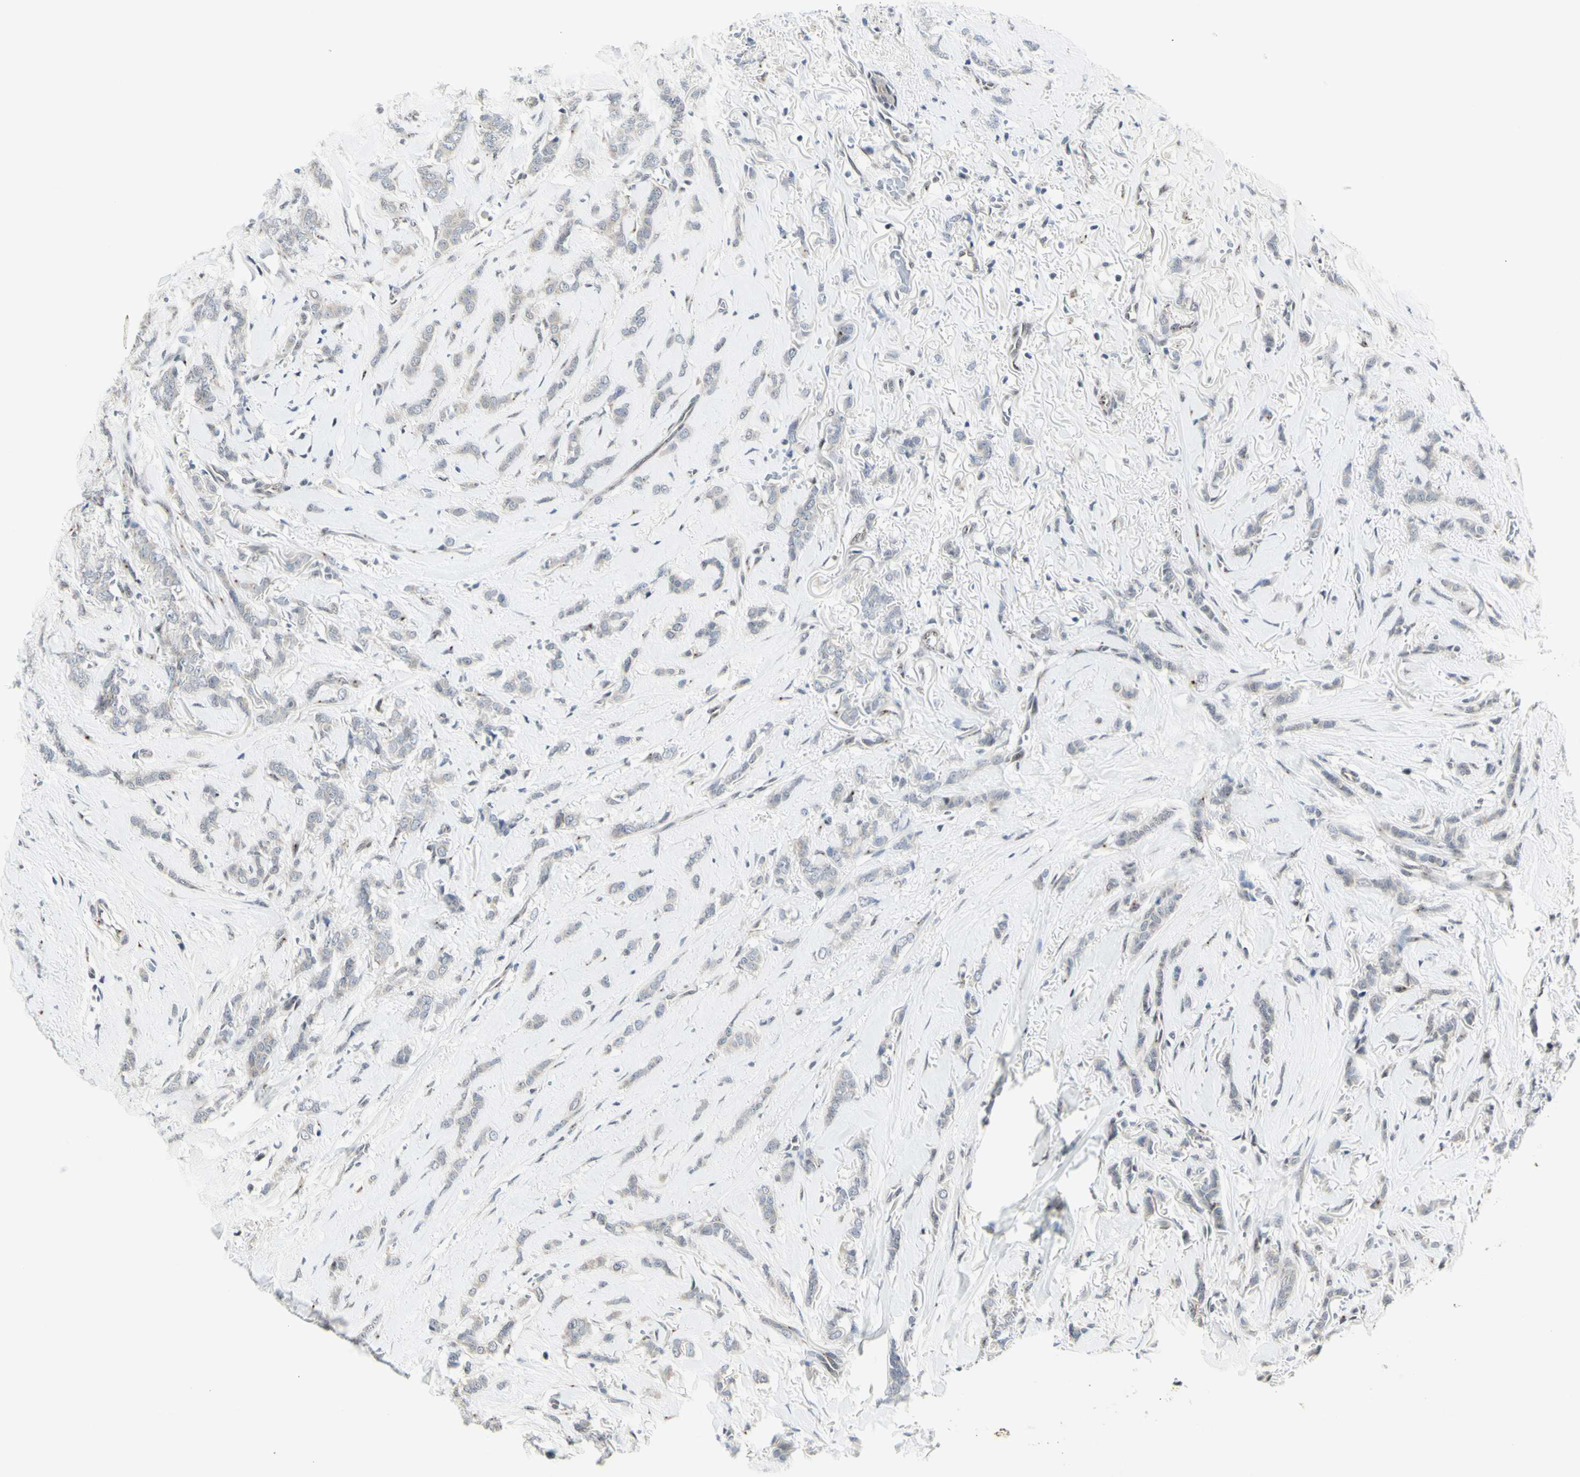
{"staining": {"intensity": "negative", "quantity": "none", "location": "none"}, "tissue": "breast cancer", "cell_type": "Tumor cells", "image_type": "cancer", "snomed": [{"axis": "morphology", "description": "Lobular carcinoma"}, {"axis": "topography", "description": "Skin"}, {"axis": "topography", "description": "Breast"}], "caption": "Immunohistochemistry (IHC) of human breast cancer (lobular carcinoma) reveals no staining in tumor cells.", "gene": "DHRS7B", "patient": {"sex": "female", "age": 46}}